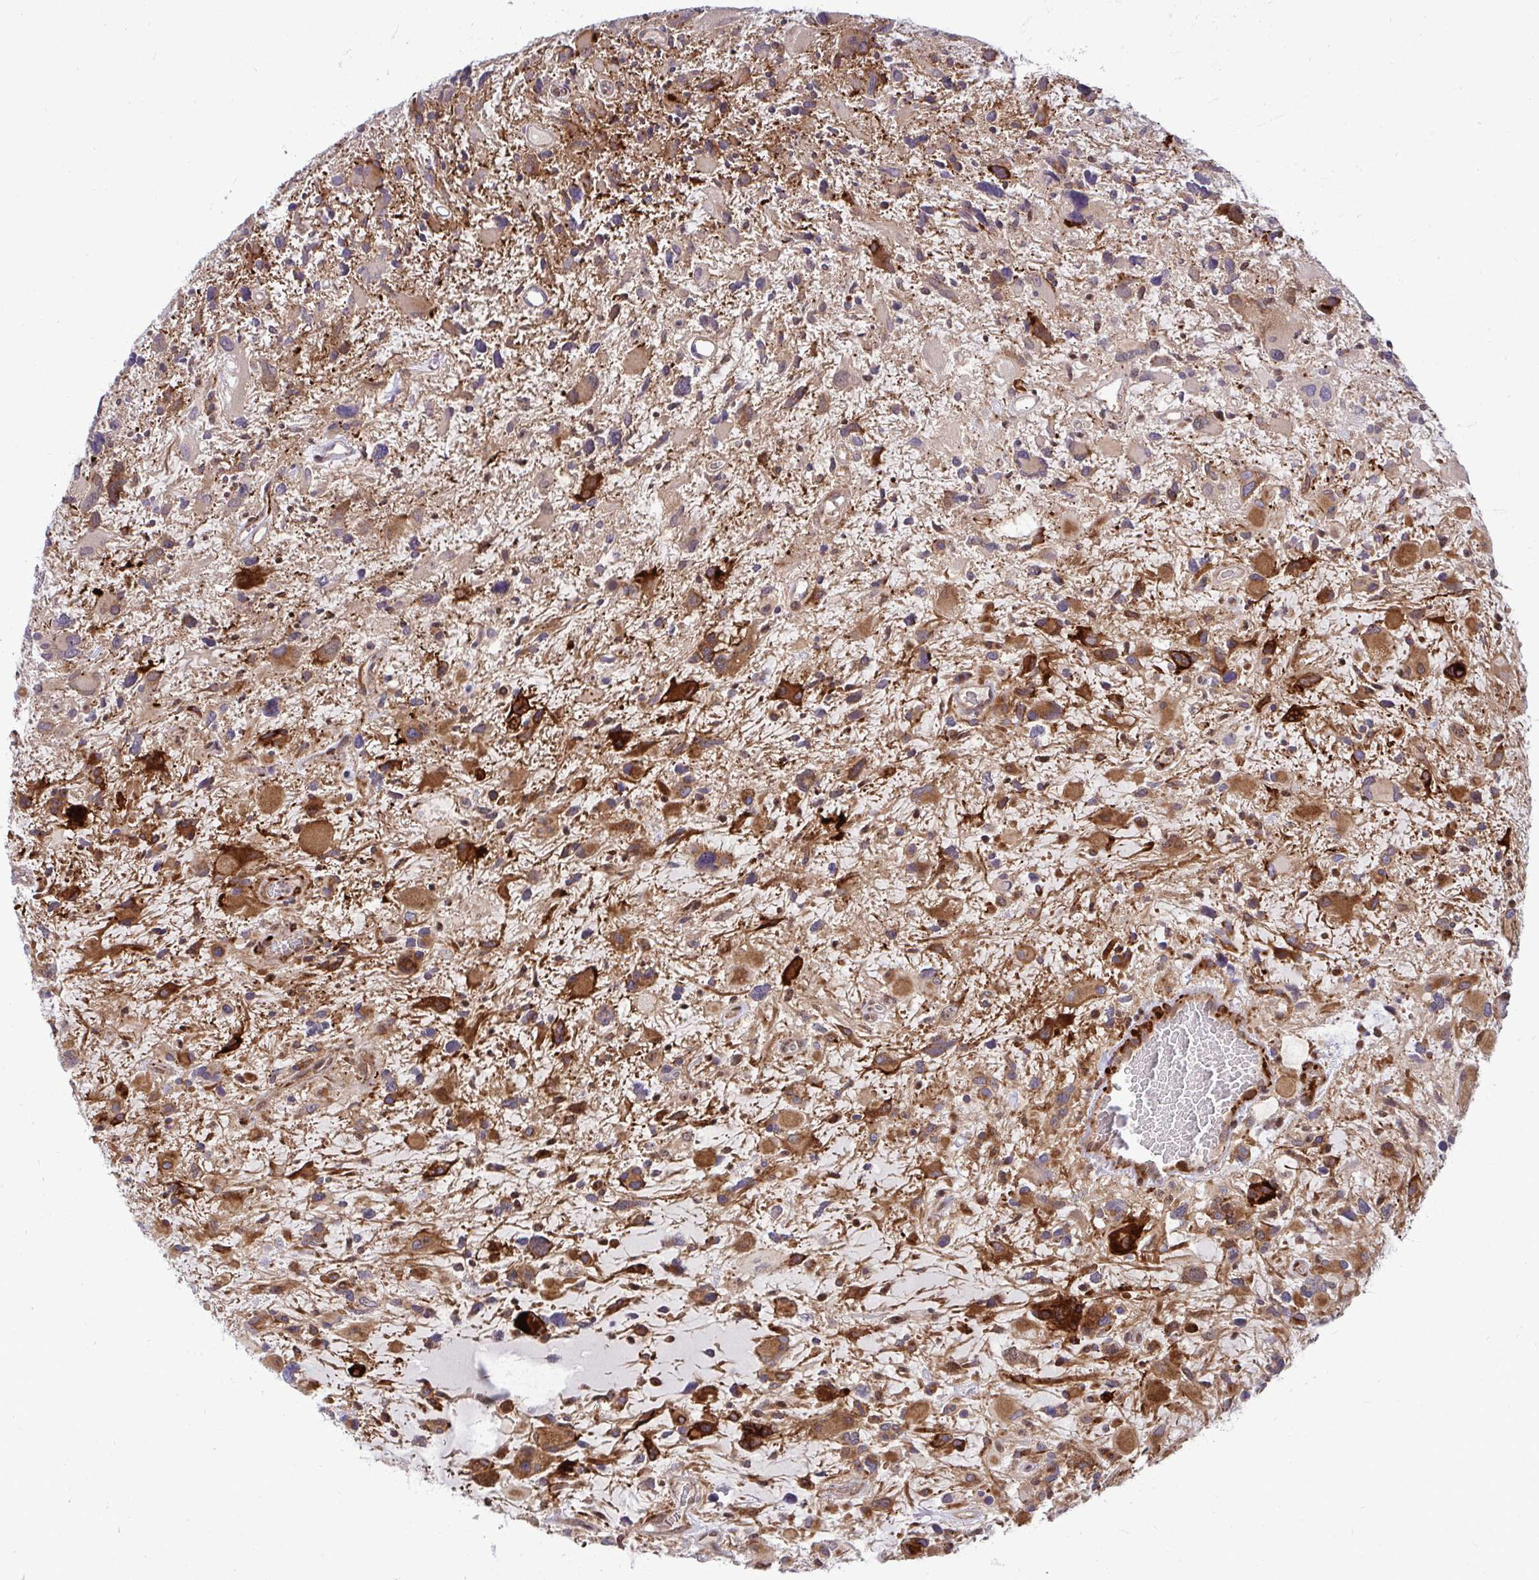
{"staining": {"intensity": "strong", "quantity": ">75%", "location": "cytoplasmic/membranous"}, "tissue": "glioma", "cell_type": "Tumor cells", "image_type": "cancer", "snomed": [{"axis": "morphology", "description": "Glioma, malignant, High grade"}, {"axis": "topography", "description": "Brain"}], "caption": "Glioma stained with immunohistochemistry (IHC) displays strong cytoplasmic/membranous staining in approximately >75% of tumor cells. The staining was performed using DAB (3,3'-diaminobenzidine), with brown indicating positive protein expression. Nuclei are stained blue with hematoxylin.", "gene": "TRIM44", "patient": {"sex": "female", "age": 11}}